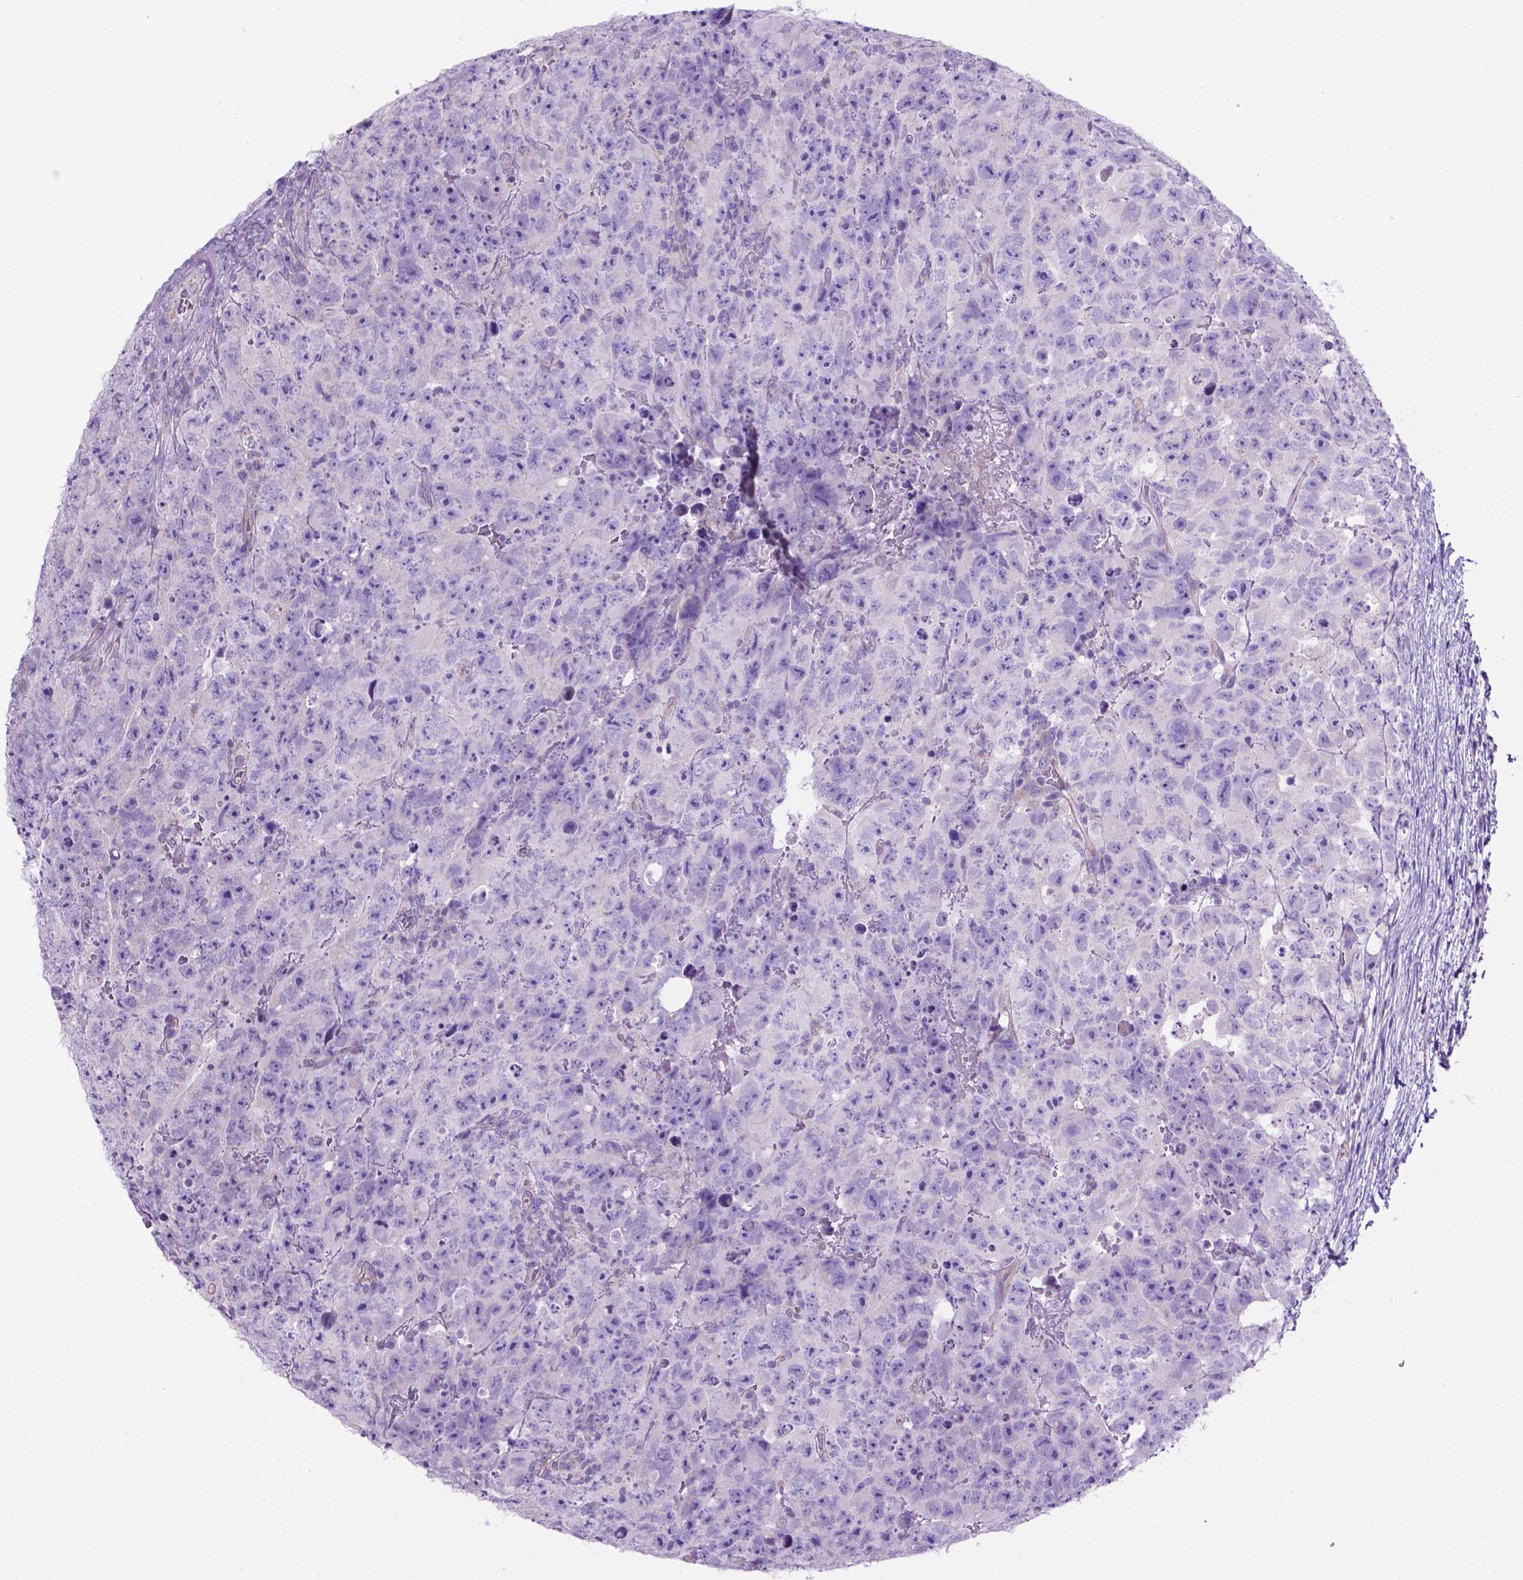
{"staining": {"intensity": "negative", "quantity": "none", "location": "none"}, "tissue": "testis cancer", "cell_type": "Tumor cells", "image_type": "cancer", "snomed": [{"axis": "morphology", "description": "Carcinoma, Embryonal, NOS"}, {"axis": "topography", "description": "Testis"}], "caption": "This histopathology image is of embryonal carcinoma (testis) stained with IHC to label a protein in brown with the nuclei are counter-stained blue. There is no expression in tumor cells. The staining is performed using DAB brown chromogen with nuclei counter-stained in using hematoxylin.", "gene": "TMEM121B", "patient": {"sex": "male", "age": 24}}